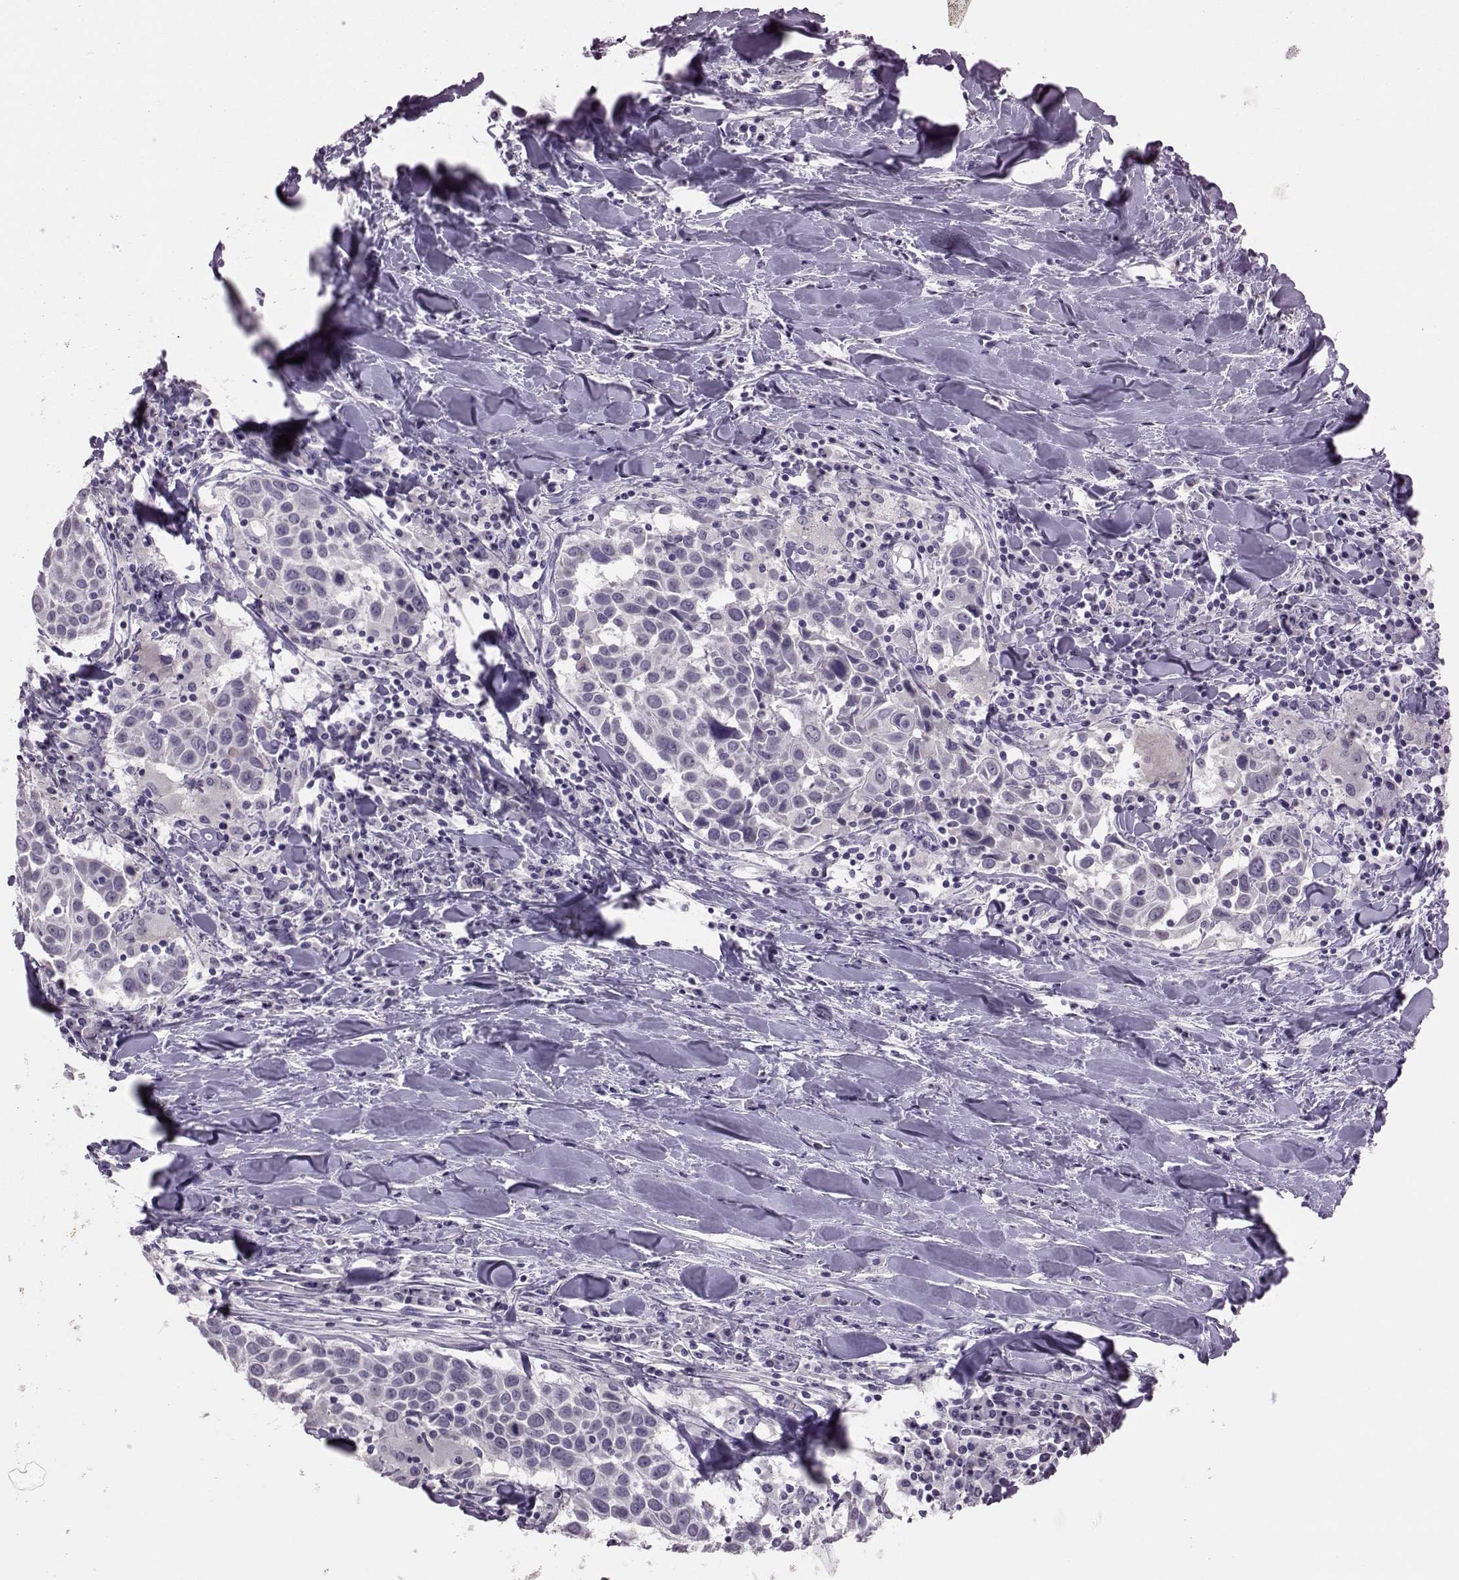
{"staining": {"intensity": "negative", "quantity": "none", "location": "none"}, "tissue": "lung cancer", "cell_type": "Tumor cells", "image_type": "cancer", "snomed": [{"axis": "morphology", "description": "Squamous cell carcinoma, NOS"}, {"axis": "topography", "description": "Lung"}], "caption": "Immunohistochemical staining of human squamous cell carcinoma (lung) shows no significant expression in tumor cells.", "gene": "DNAAF1", "patient": {"sex": "male", "age": 57}}